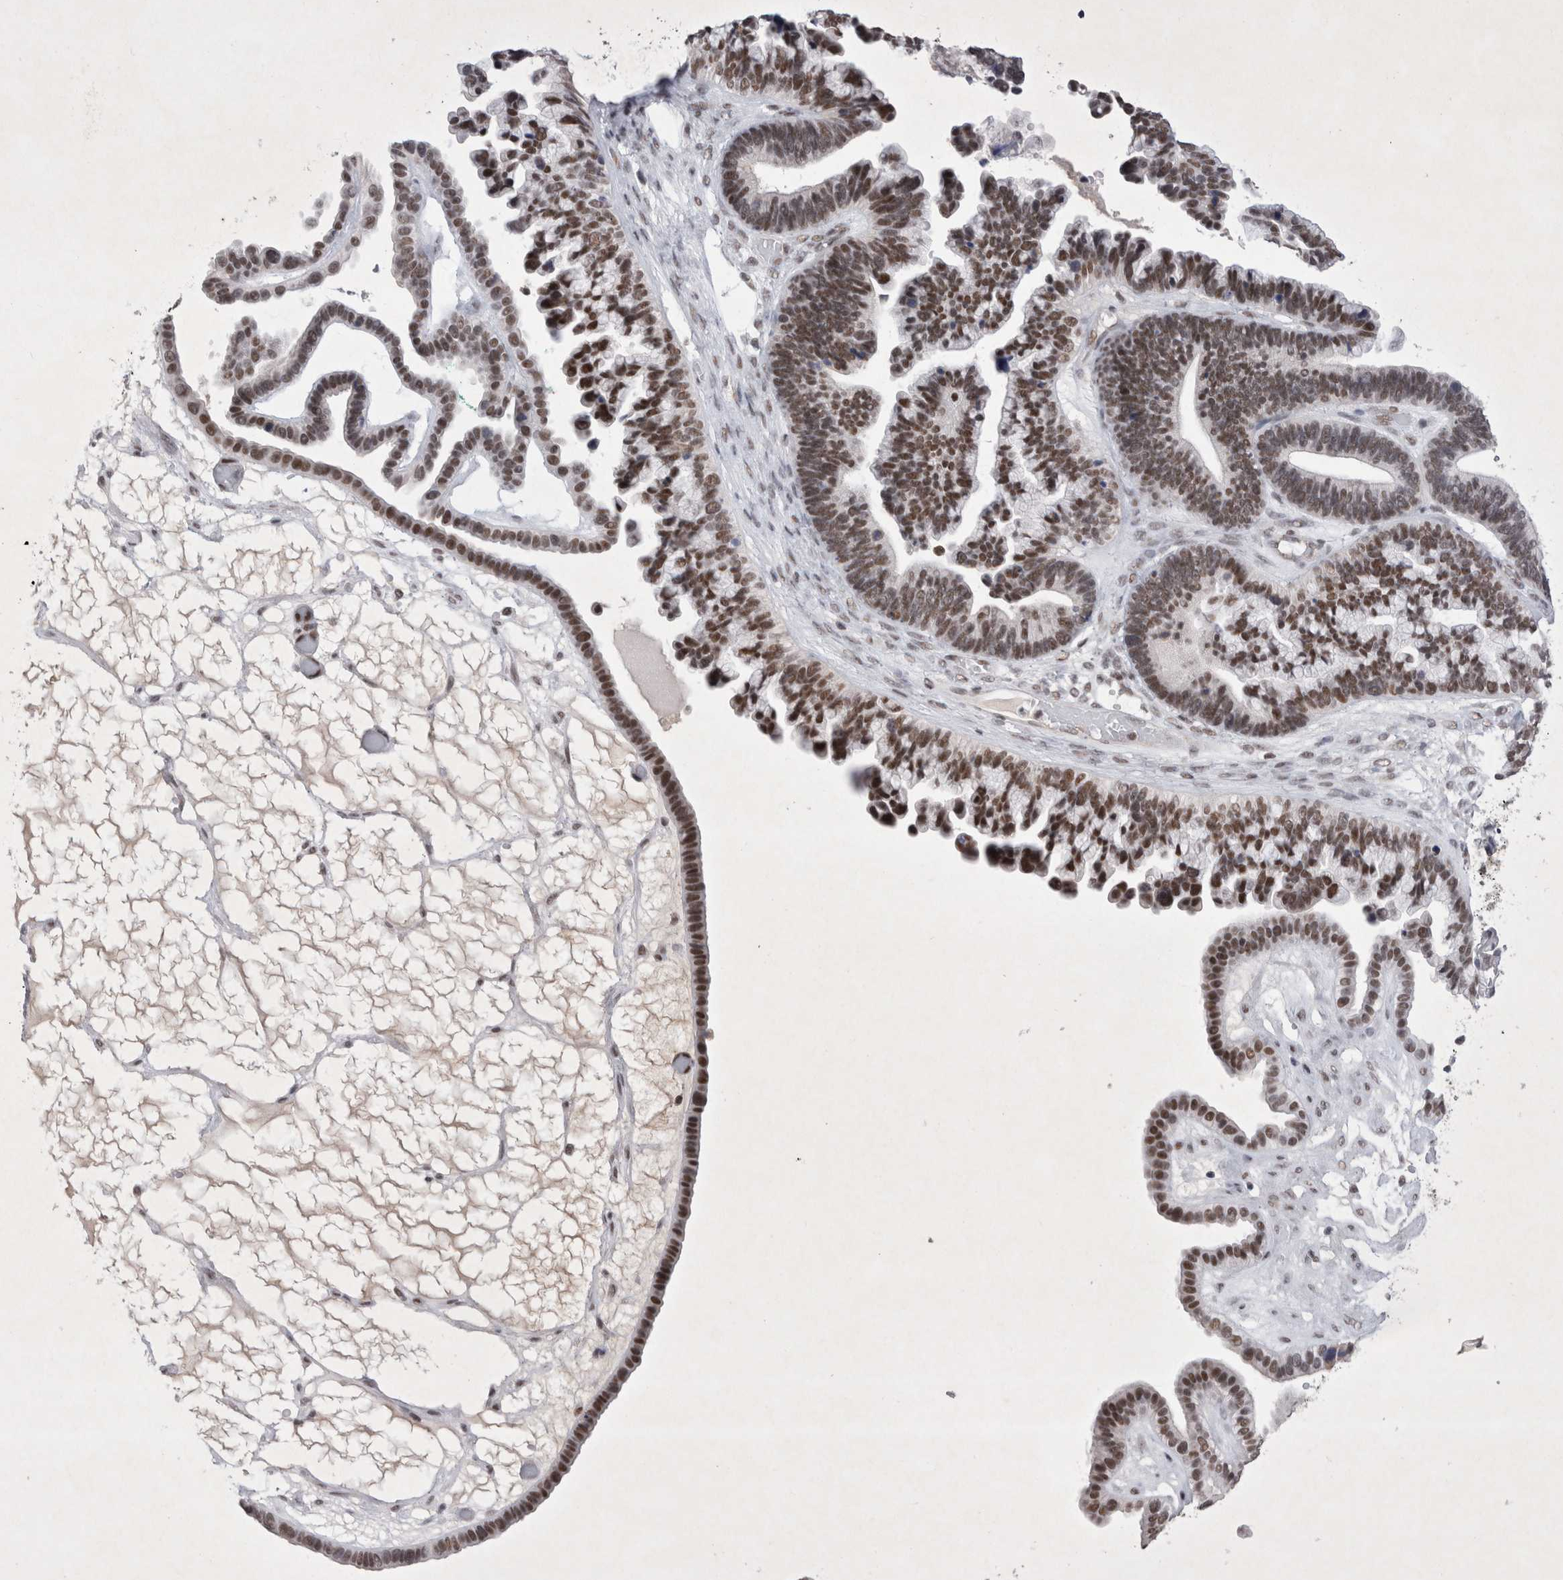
{"staining": {"intensity": "moderate", "quantity": ">75%", "location": "nuclear"}, "tissue": "ovarian cancer", "cell_type": "Tumor cells", "image_type": "cancer", "snomed": [{"axis": "morphology", "description": "Cystadenocarcinoma, serous, NOS"}, {"axis": "topography", "description": "Ovary"}], "caption": "Ovarian serous cystadenocarcinoma stained for a protein (brown) exhibits moderate nuclear positive staining in approximately >75% of tumor cells.", "gene": "RBM6", "patient": {"sex": "female", "age": 56}}